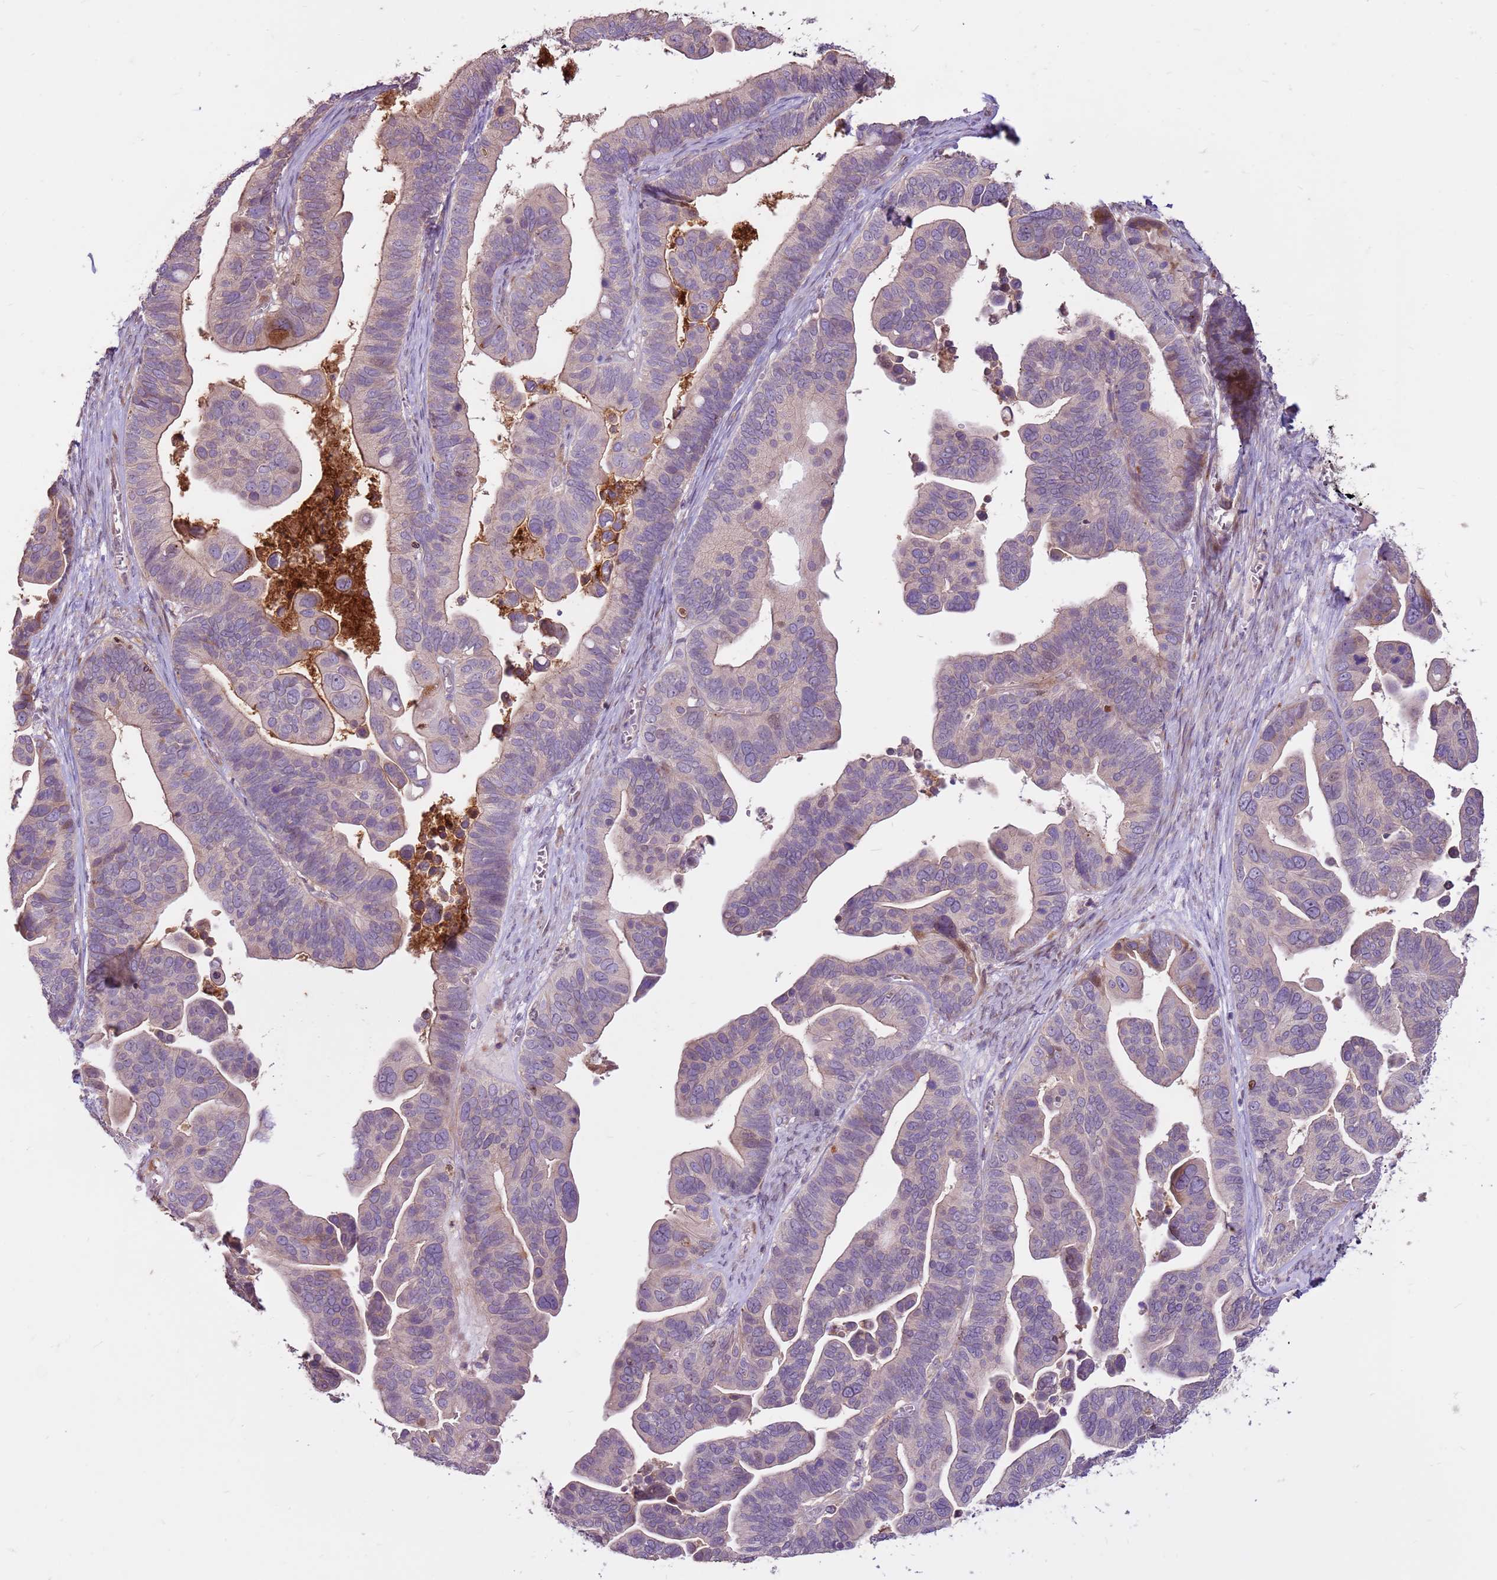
{"staining": {"intensity": "weak", "quantity": "<25%", "location": "cytoplasmic/membranous,nuclear"}, "tissue": "ovarian cancer", "cell_type": "Tumor cells", "image_type": "cancer", "snomed": [{"axis": "morphology", "description": "Cystadenocarcinoma, serous, NOS"}, {"axis": "topography", "description": "Ovary"}], "caption": "Ovarian serous cystadenocarcinoma was stained to show a protein in brown. There is no significant positivity in tumor cells.", "gene": "LGI4", "patient": {"sex": "female", "age": 56}}